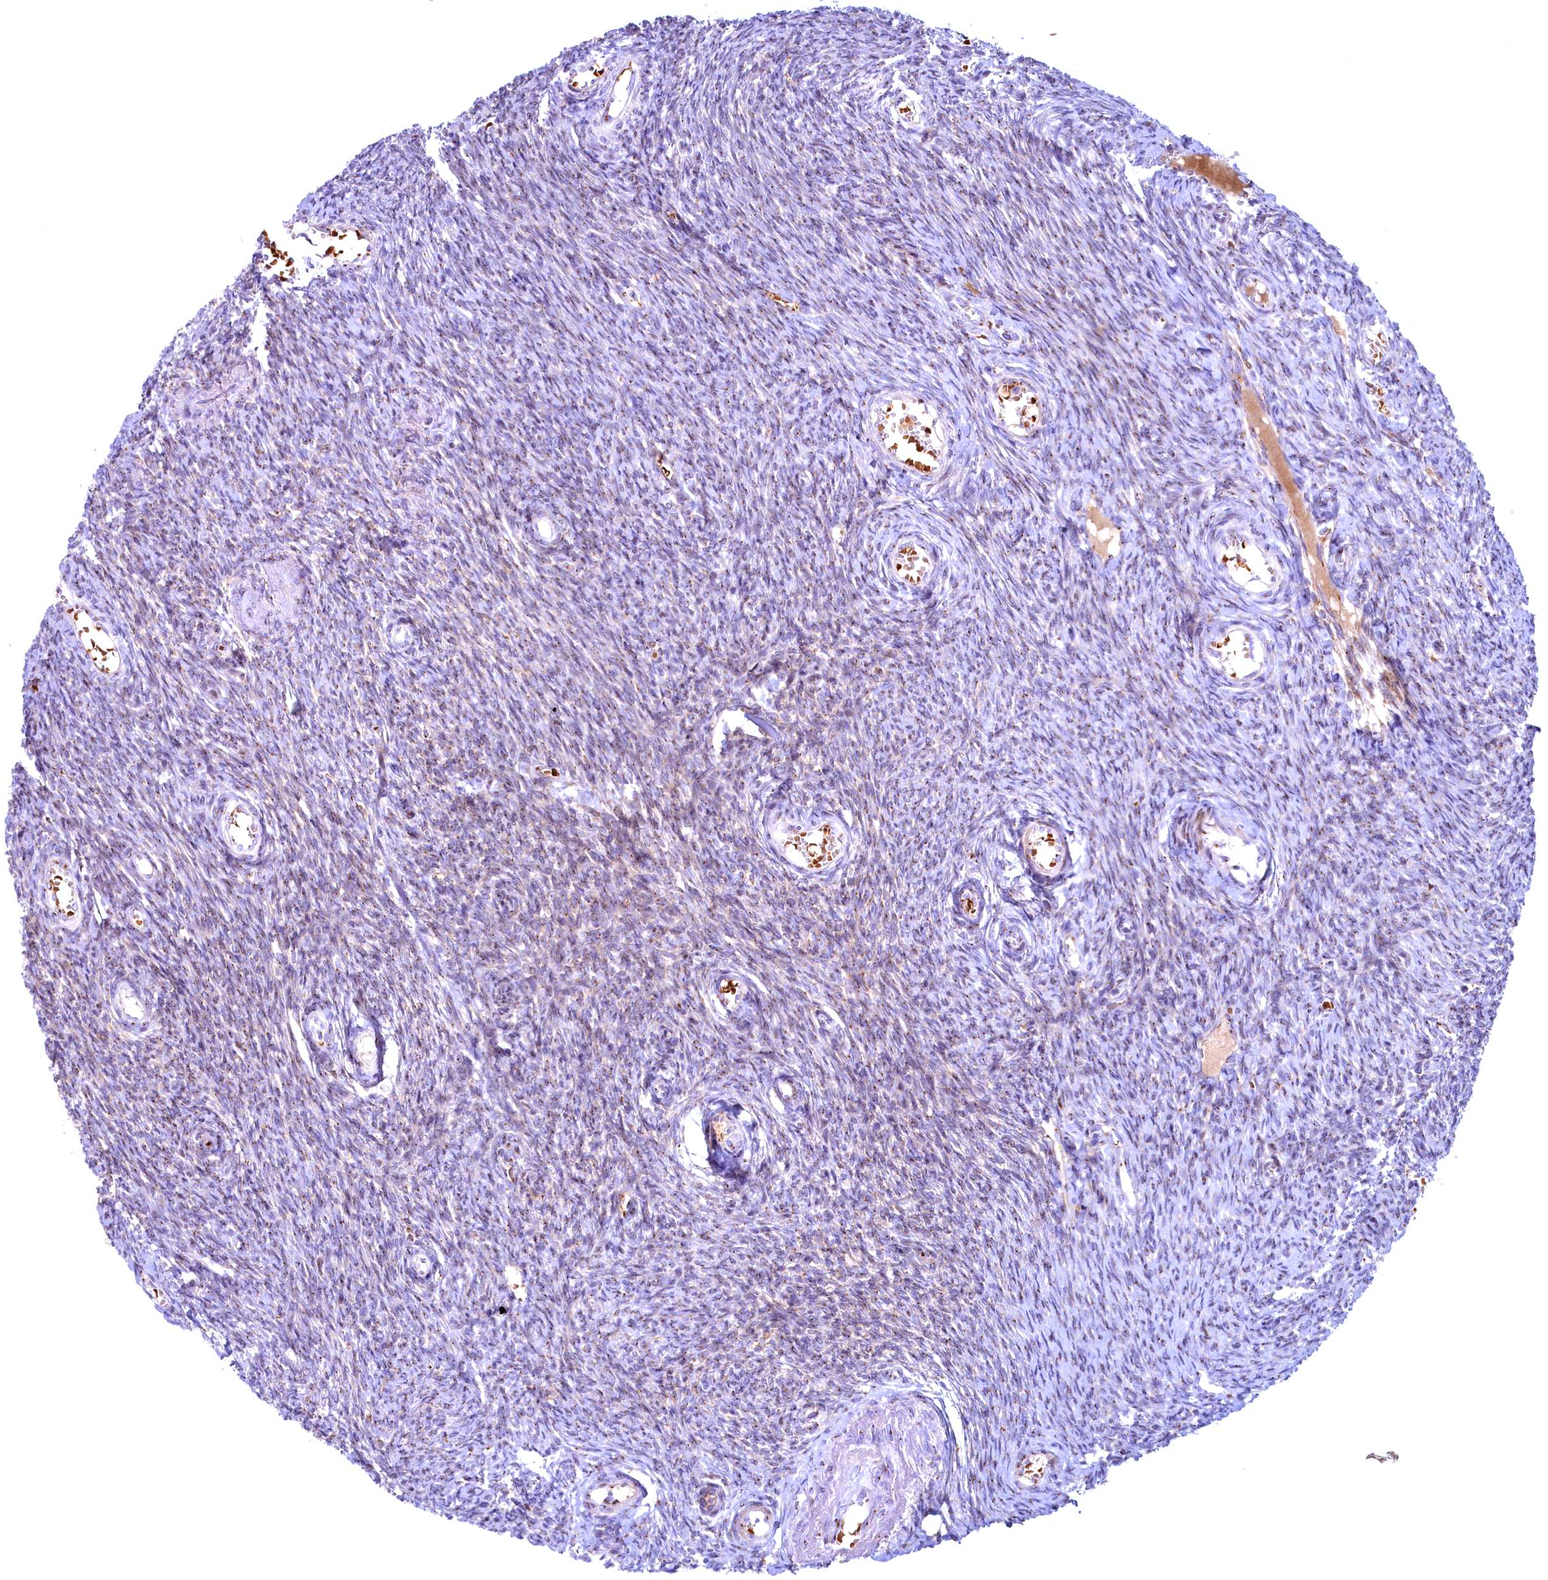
{"staining": {"intensity": "weak", "quantity": "25%-75%", "location": "cytoplasmic/membranous"}, "tissue": "ovary", "cell_type": "Ovarian stroma cells", "image_type": "normal", "snomed": [{"axis": "morphology", "description": "Normal tissue, NOS"}, {"axis": "topography", "description": "Ovary"}], "caption": "Protein staining reveals weak cytoplasmic/membranous expression in approximately 25%-75% of ovarian stroma cells in benign ovary. (IHC, brightfield microscopy, high magnification).", "gene": "BLVRB", "patient": {"sex": "female", "age": 44}}